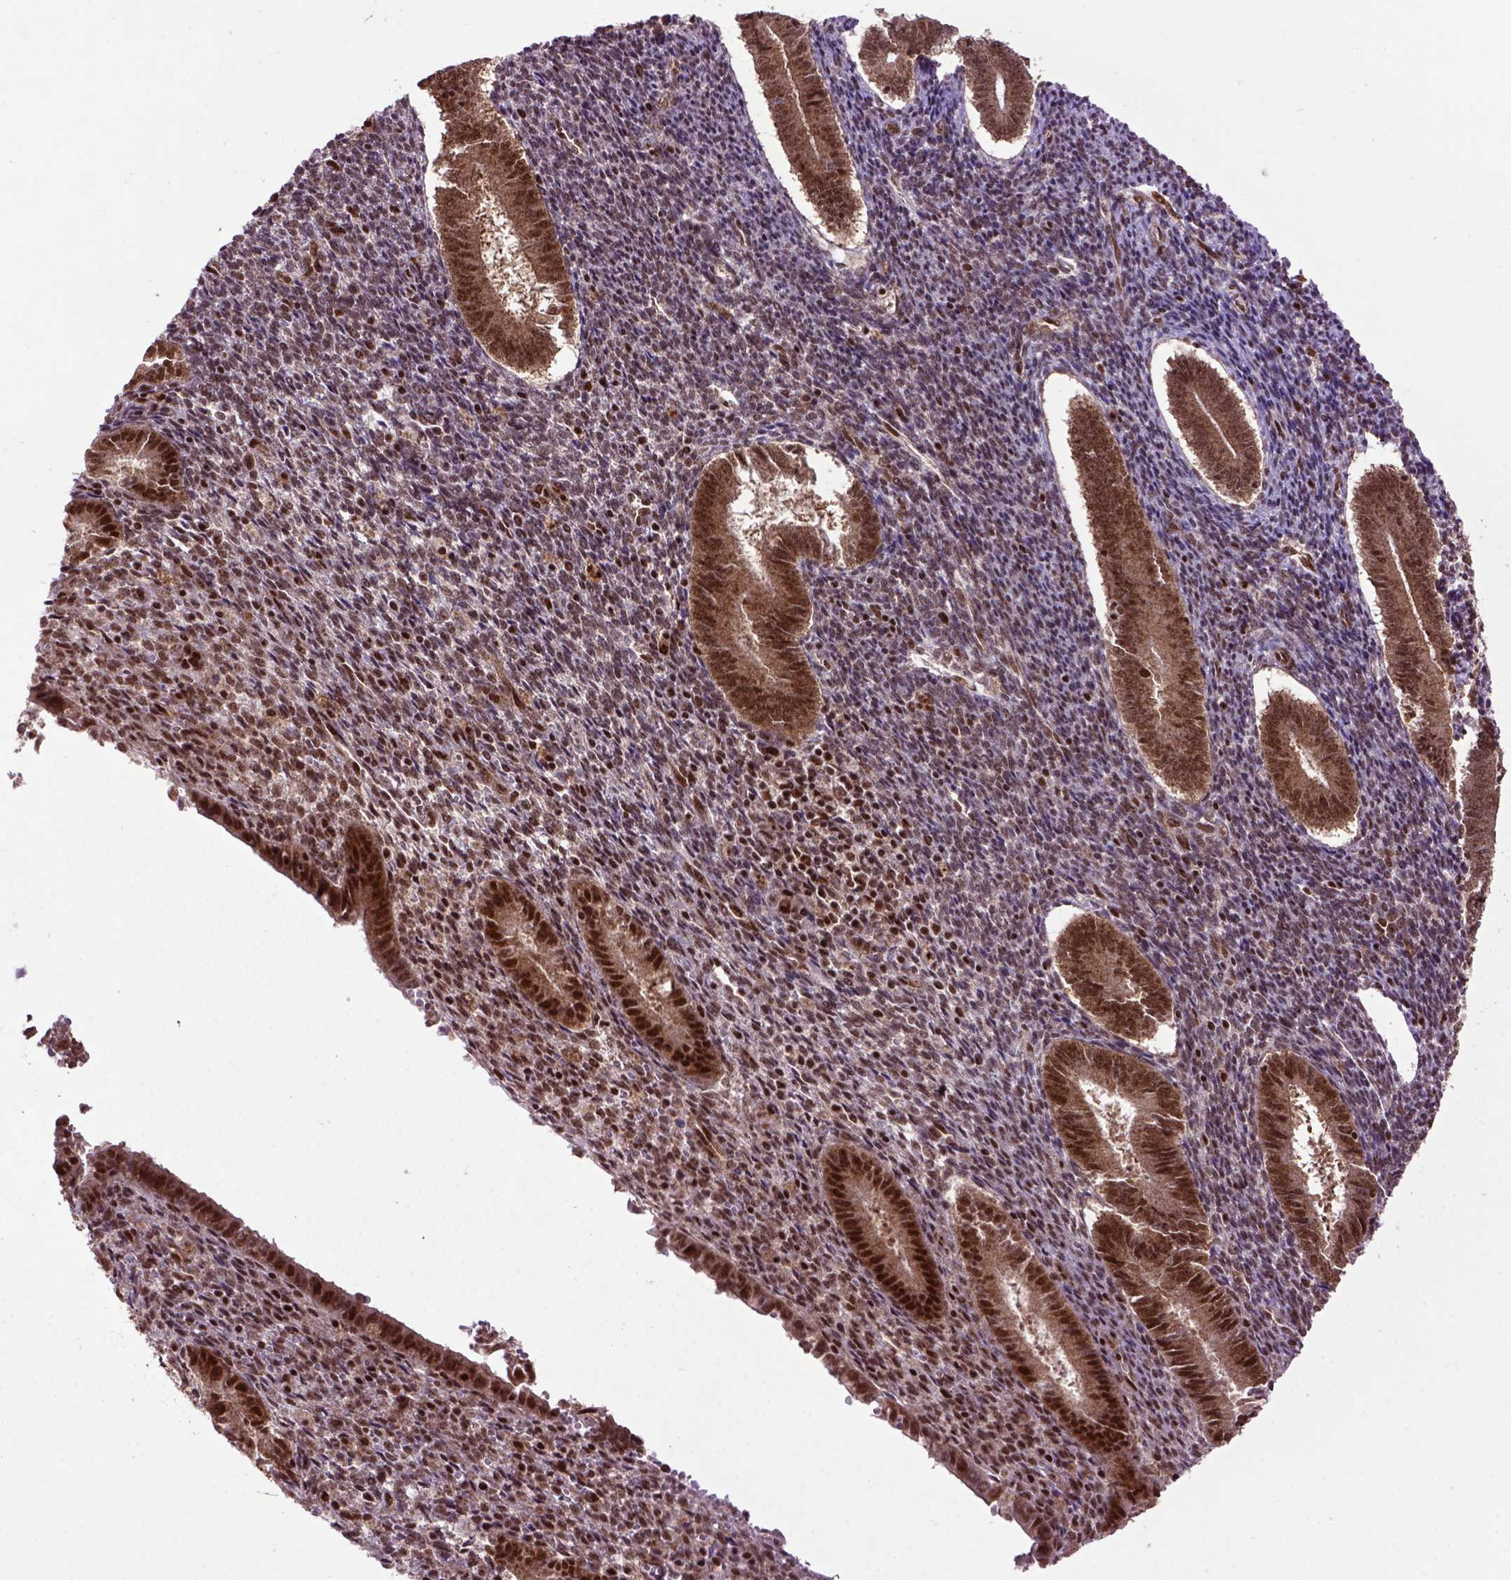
{"staining": {"intensity": "moderate", "quantity": ">75%", "location": "nuclear"}, "tissue": "endometrium", "cell_type": "Cells in endometrial stroma", "image_type": "normal", "snomed": [{"axis": "morphology", "description": "Normal tissue, NOS"}, {"axis": "topography", "description": "Endometrium"}], "caption": "Brown immunohistochemical staining in normal human endometrium exhibits moderate nuclear expression in about >75% of cells in endometrial stroma.", "gene": "CELF1", "patient": {"sex": "female", "age": 25}}